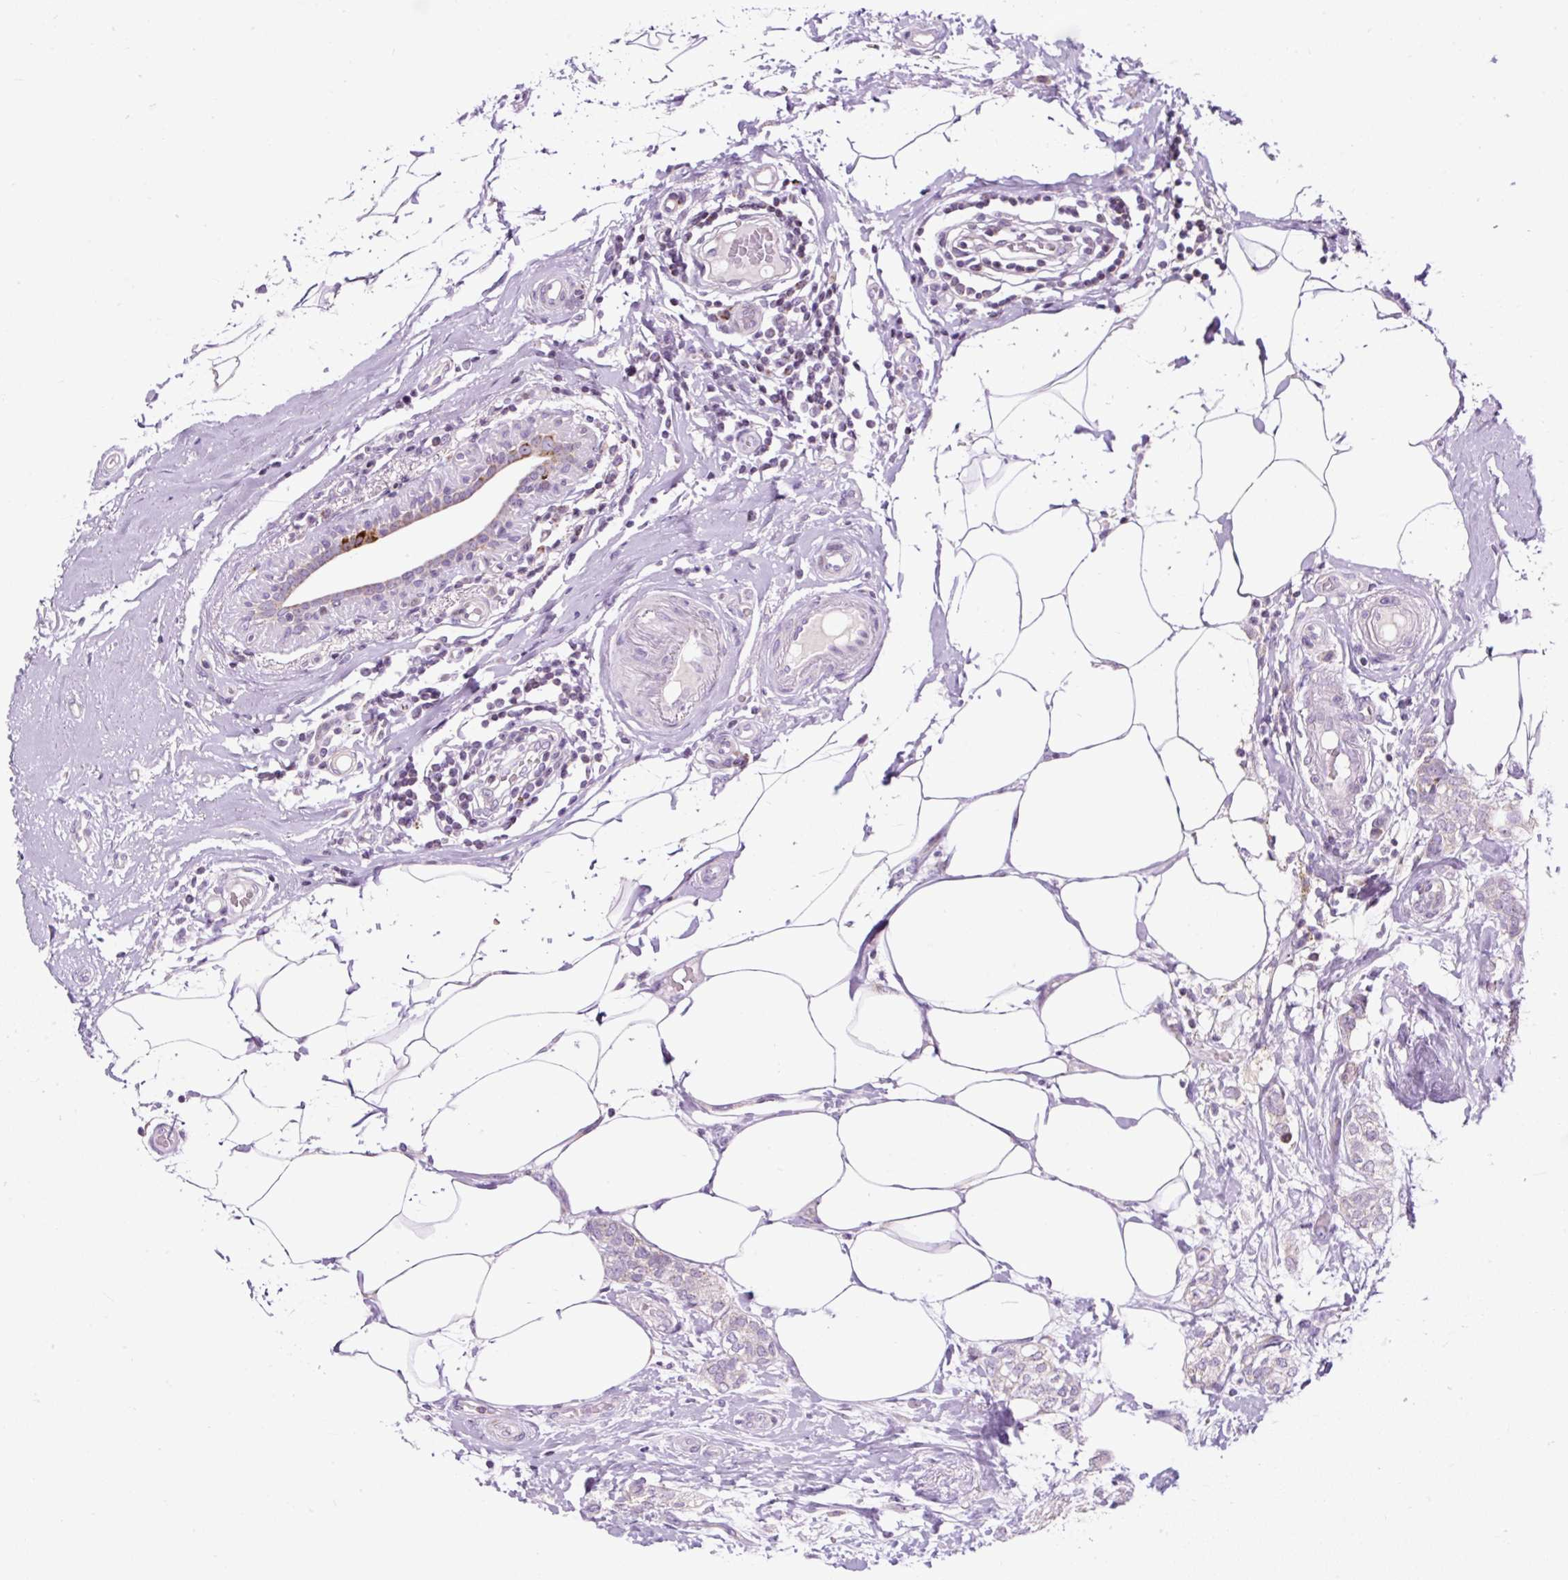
{"staining": {"intensity": "negative", "quantity": "none", "location": "none"}, "tissue": "breast cancer", "cell_type": "Tumor cells", "image_type": "cancer", "snomed": [{"axis": "morphology", "description": "Duct carcinoma"}, {"axis": "topography", "description": "Breast"}], "caption": "Human breast intraductal carcinoma stained for a protein using IHC reveals no positivity in tumor cells.", "gene": "FMC1", "patient": {"sex": "female", "age": 73}}